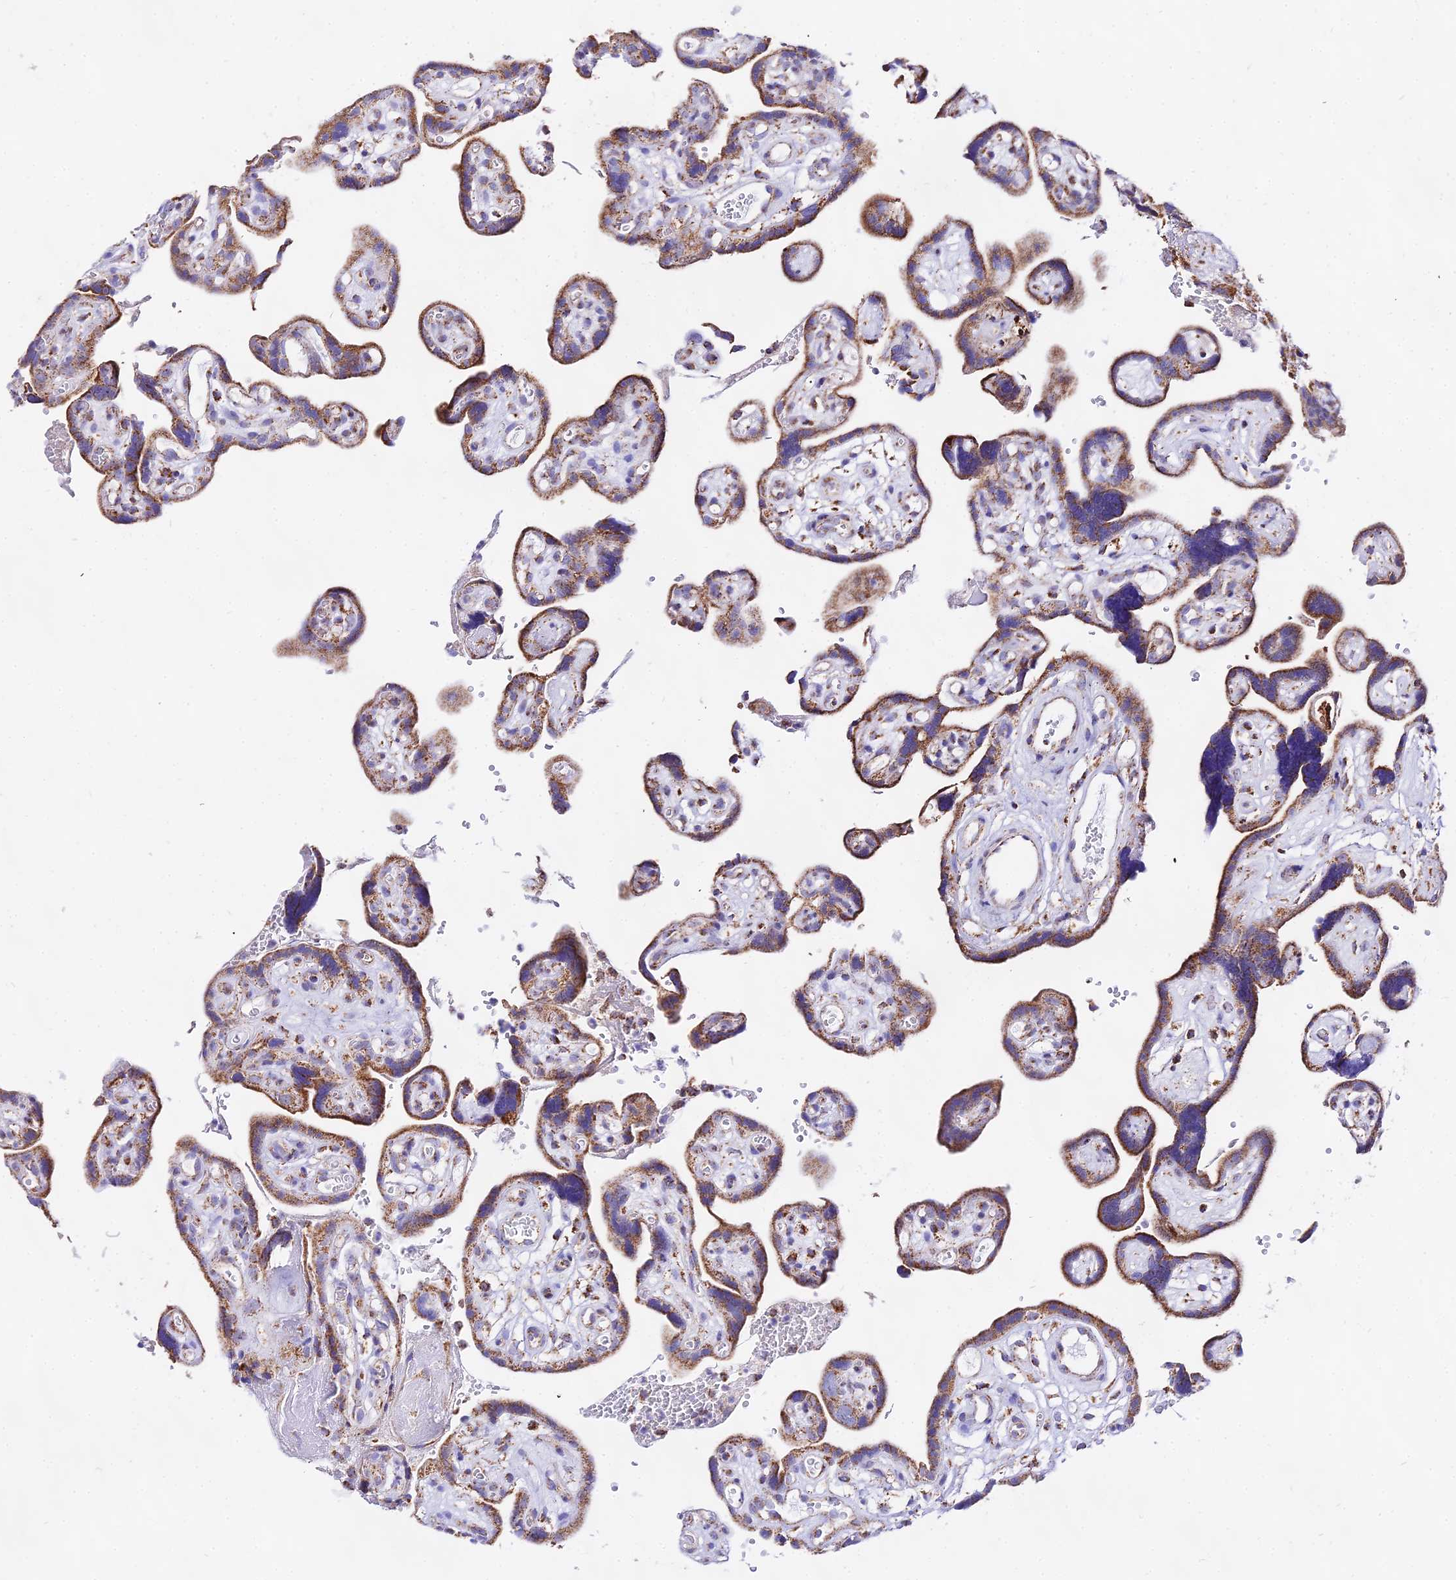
{"staining": {"intensity": "moderate", "quantity": ">75%", "location": "cytoplasmic/membranous"}, "tissue": "placenta", "cell_type": "Decidual cells", "image_type": "normal", "snomed": [{"axis": "morphology", "description": "Normal tissue, NOS"}, {"axis": "topography", "description": "Placenta"}], "caption": "The image exhibits a brown stain indicating the presence of a protein in the cytoplasmic/membranous of decidual cells in placenta.", "gene": "ATP5PD", "patient": {"sex": "female", "age": 30}}